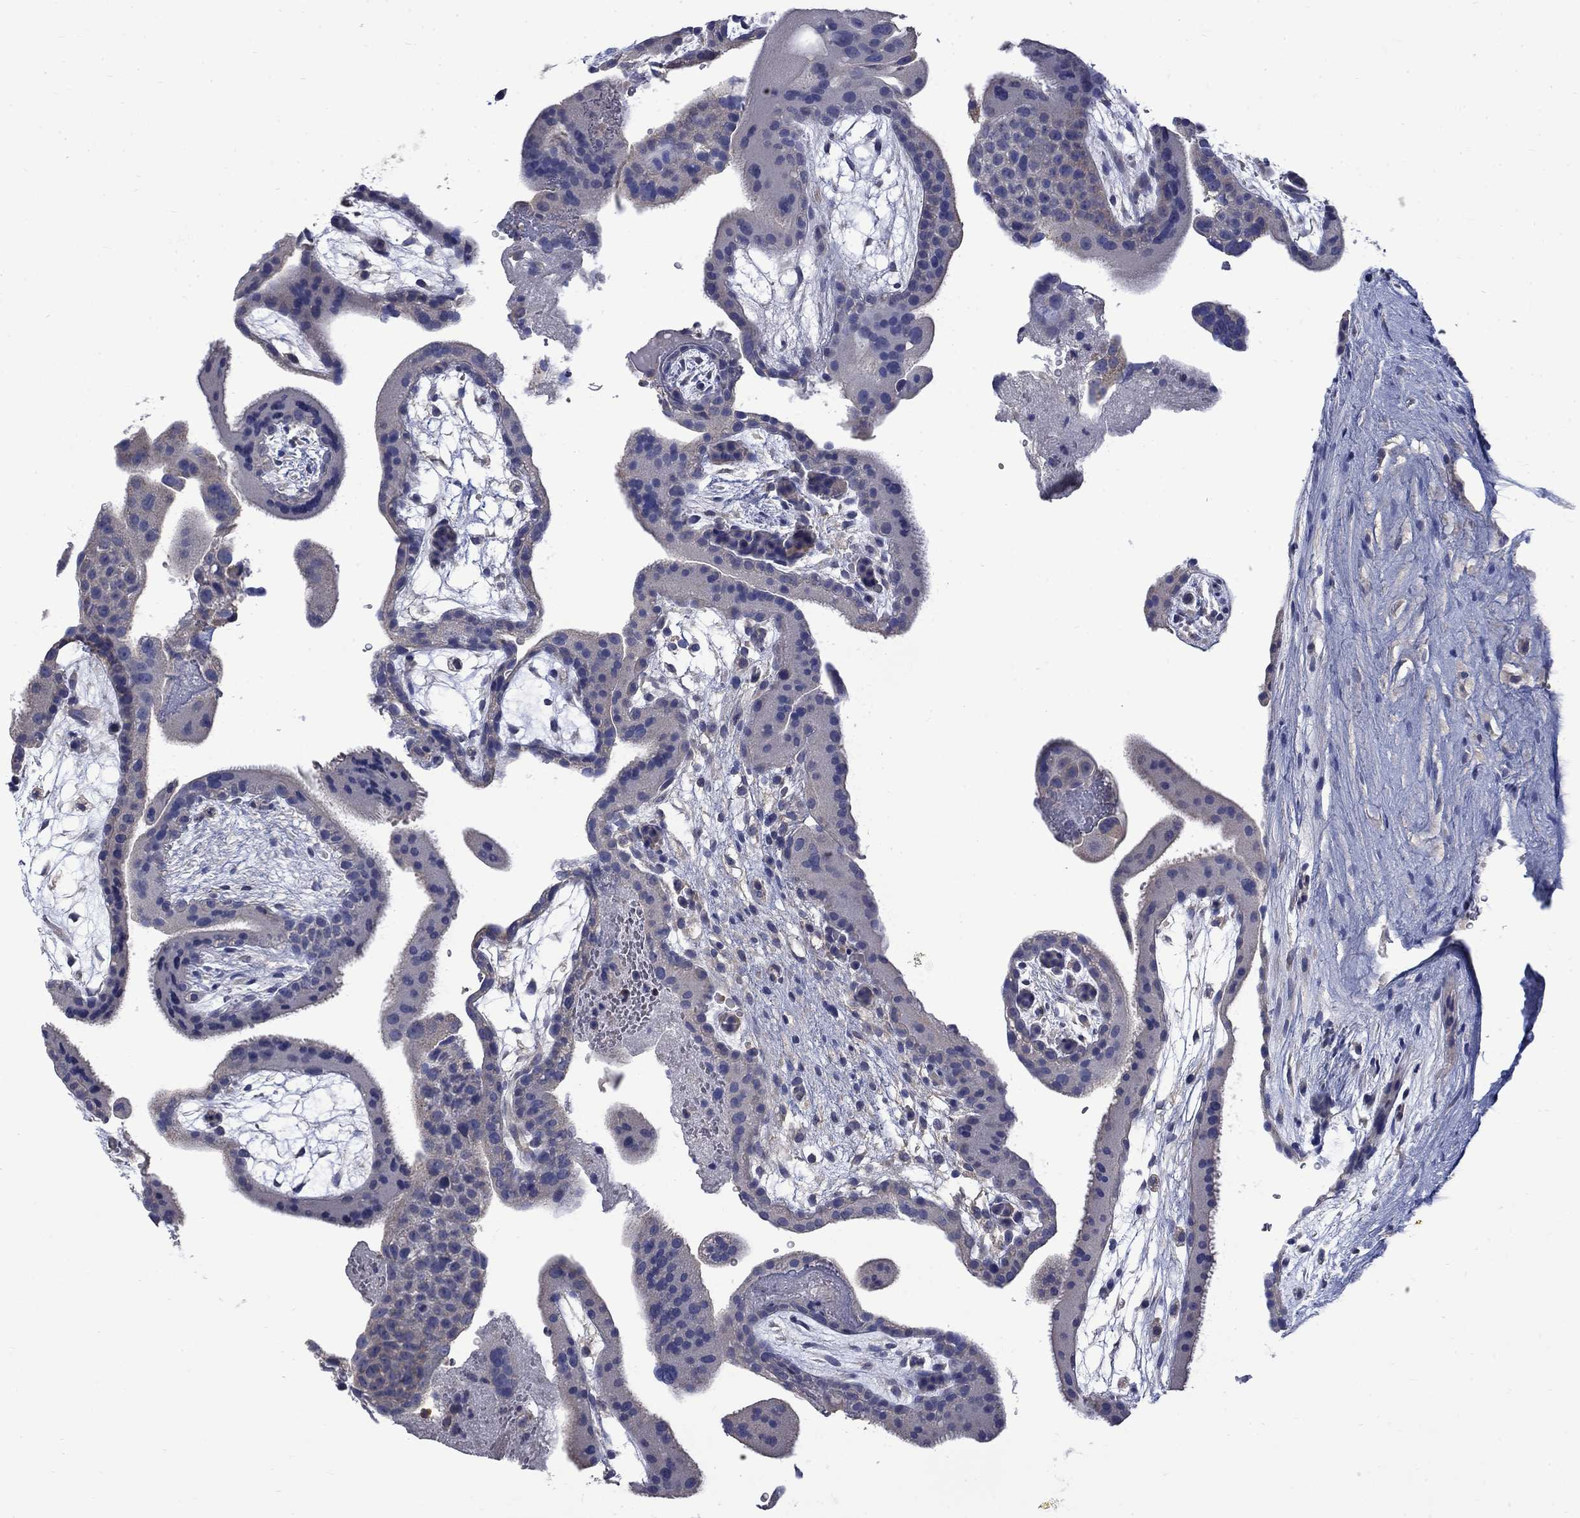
{"staining": {"intensity": "weak", "quantity": ">75%", "location": "cytoplasmic/membranous"}, "tissue": "placenta", "cell_type": "Decidual cells", "image_type": "normal", "snomed": [{"axis": "morphology", "description": "Normal tissue, NOS"}, {"axis": "topography", "description": "Placenta"}], "caption": "Placenta was stained to show a protein in brown. There is low levels of weak cytoplasmic/membranous positivity in approximately >75% of decidual cells. The protein of interest is stained brown, and the nuclei are stained in blue (DAB IHC with brightfield microscopy, high magnification).", "gene": "HSPA12A", "patient": {"sex": "female", "age": 19}}